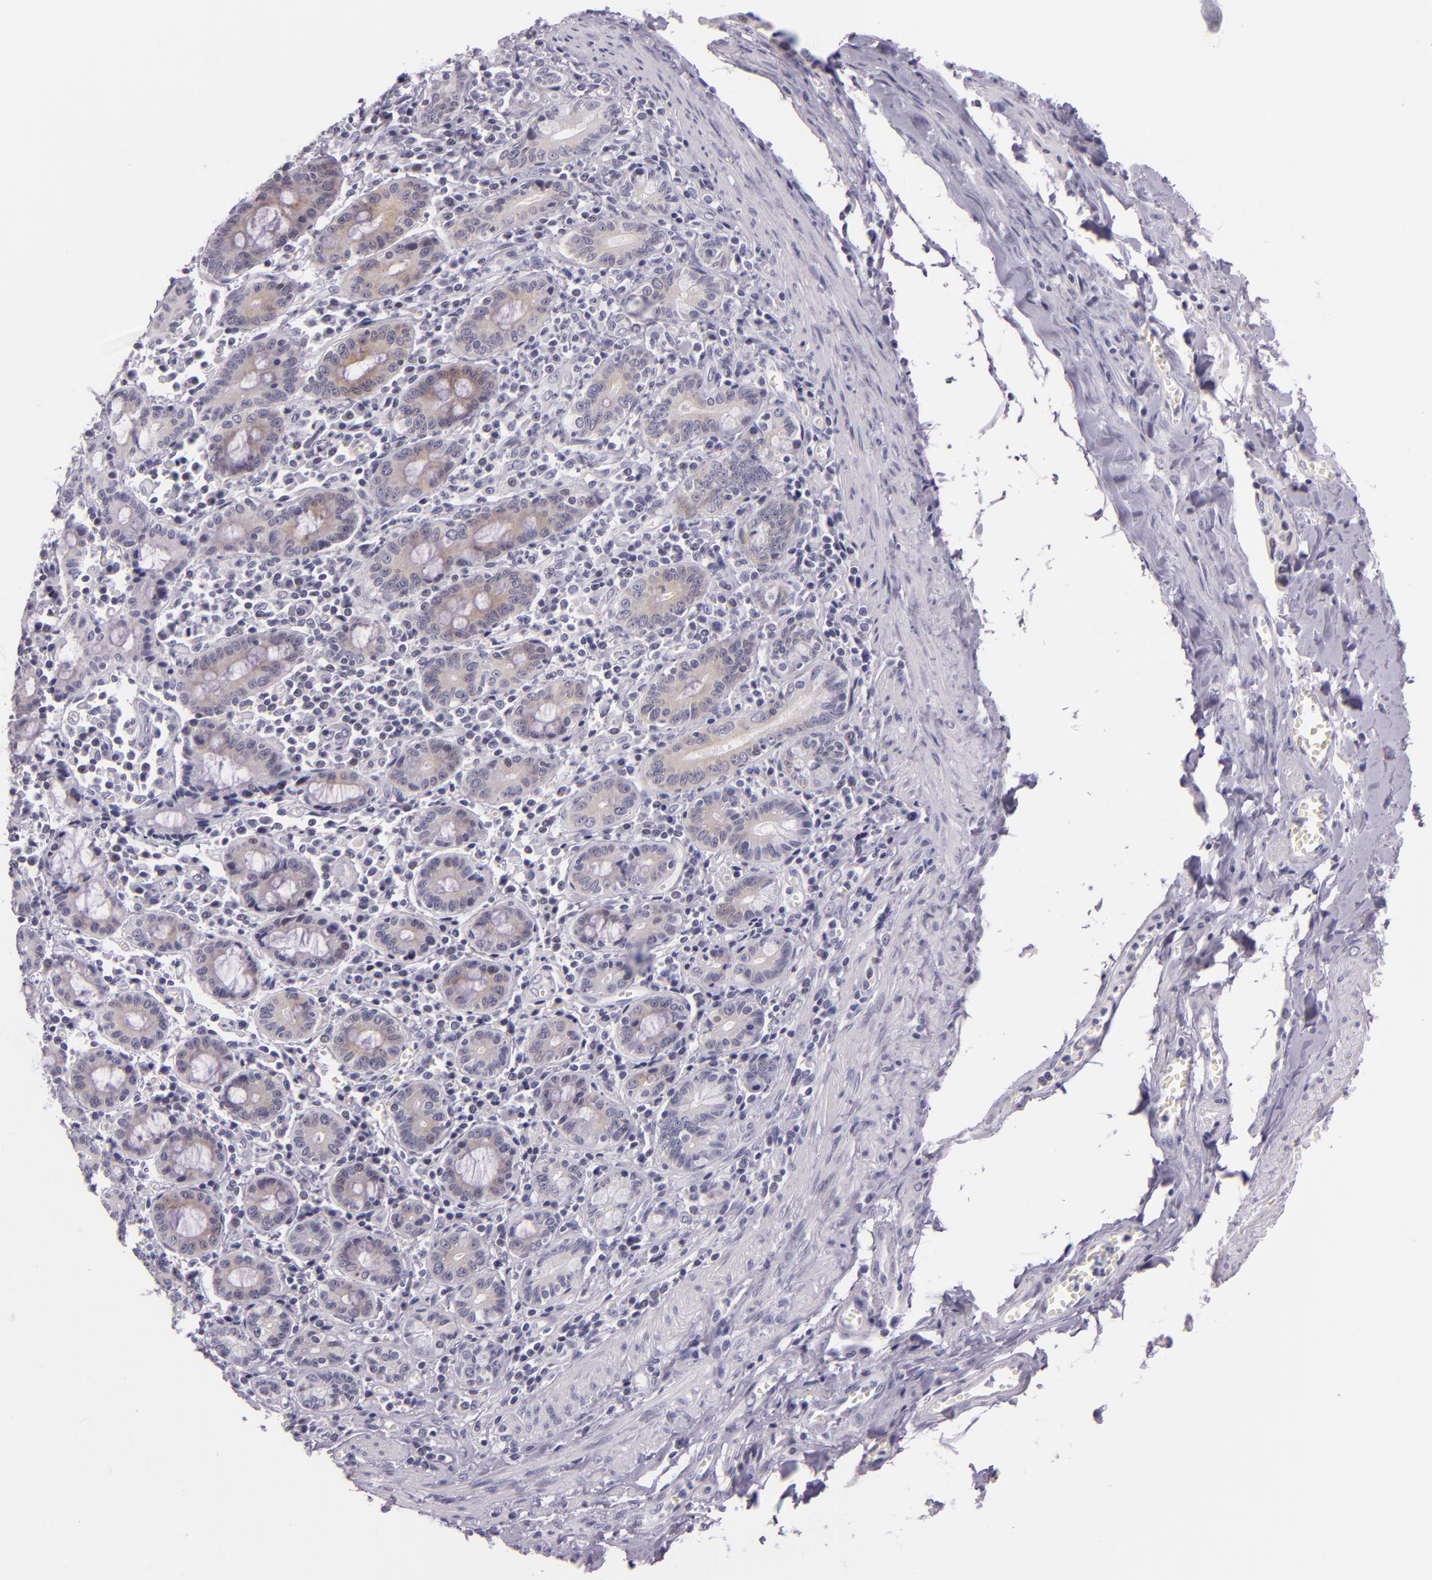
{"staining": {"intensity": "weak", "quantity": "<25%", "location": "cytoplasmic/membranous"}, "tissue": "pancreatic cancer", "cell_type": "Tumor cells", "image_type": "cancer", "snomed": [{"axis": "morphology", "description": "Adenocarcinoma, NOS"}, {"axis": "topography", "description": "Pancreas"}], "caption": "Adenocarcinoma (pancreatic) stained for a protein using immunohistochemistry (IHC) exhibits no positivity tumor cells.", "gene": "HSP90AA1", "patient": {"sex": "male", "age": 77}}